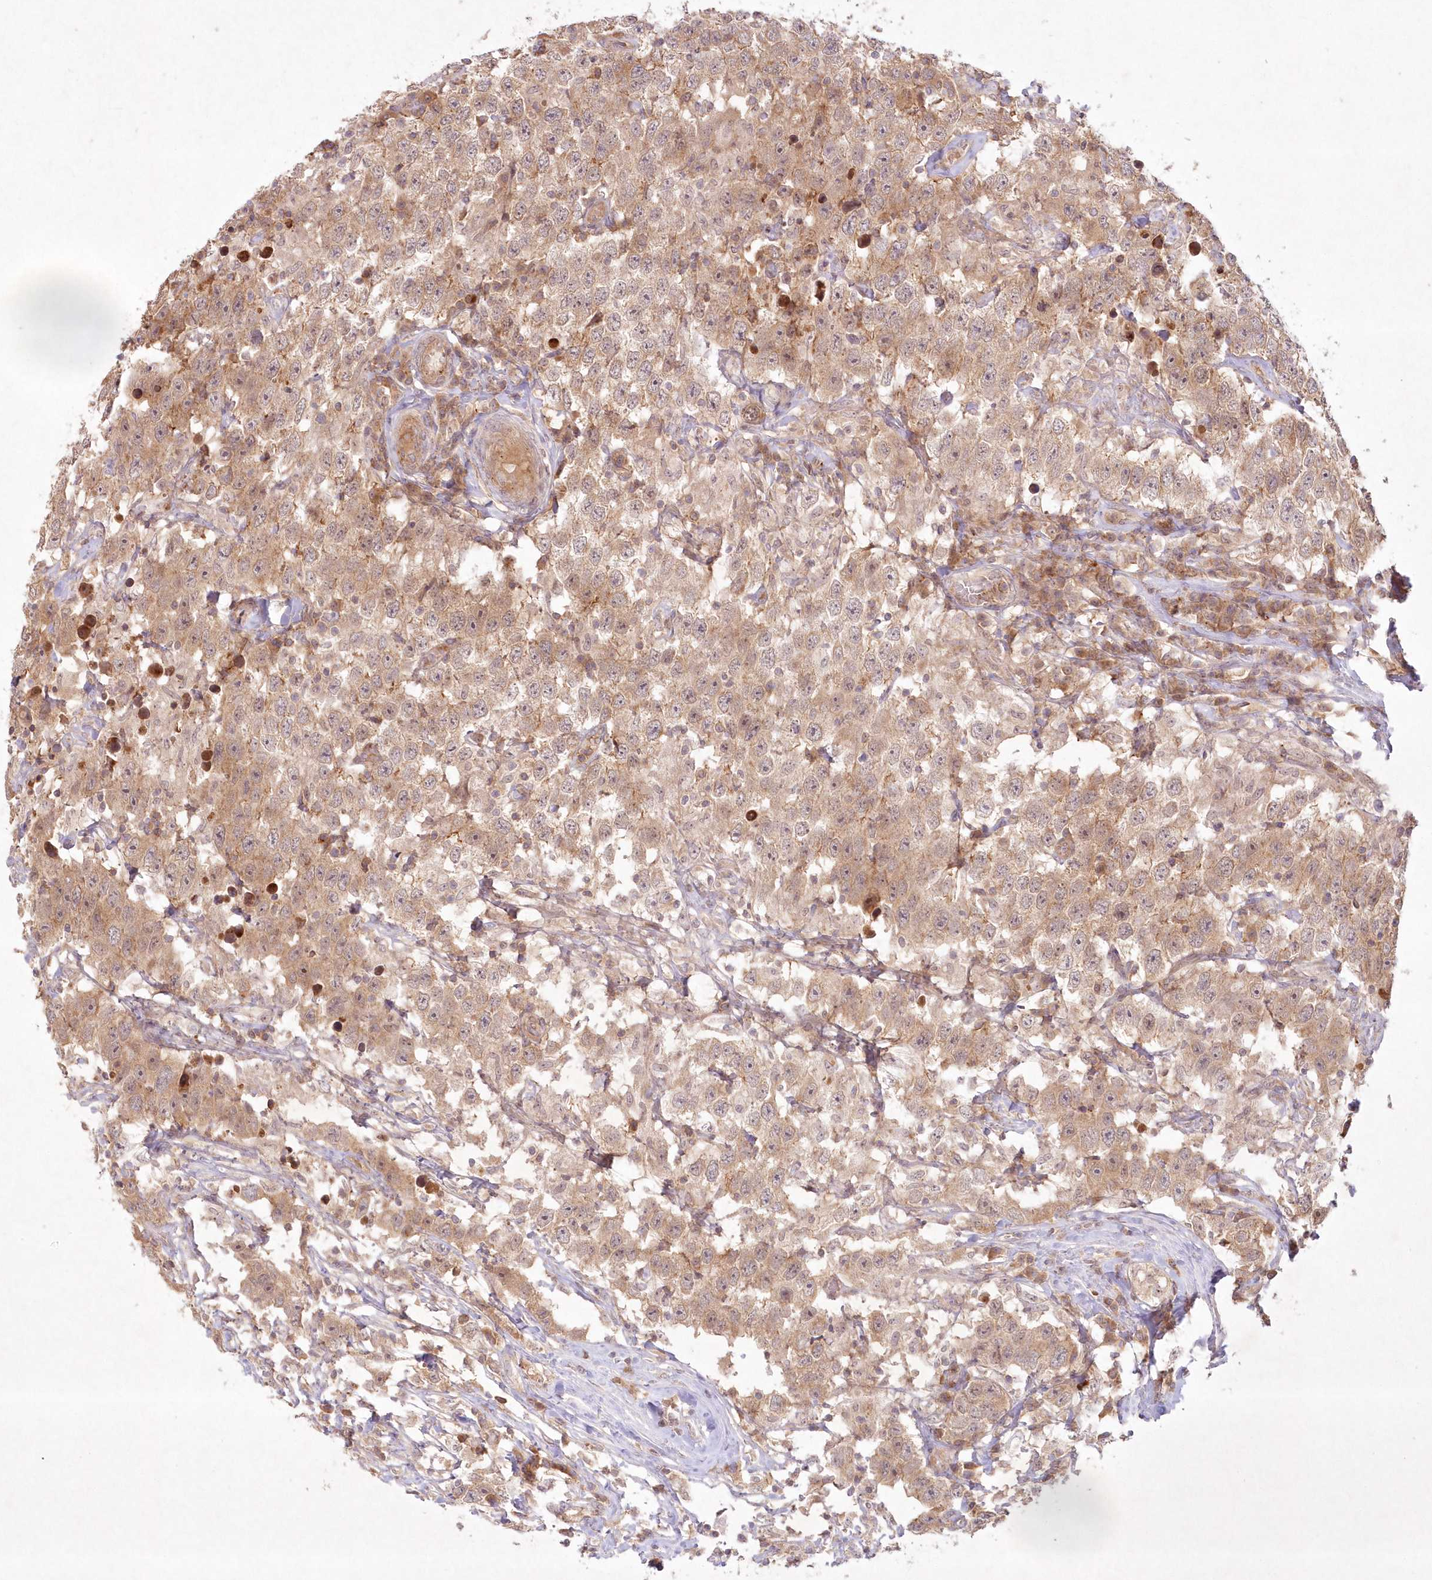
{"staining": {"intensity": "weak", "quantity": ">75%", "location": "cytoplasmic/membranous"}, "tissue": "testis cancer", "cell_type": "Tumor cells", "image_type": "cancer", "snomed": [{"axis": "morphology", "description": "Seminoma, NOS"}, {"axis": "topography", "description": "Testis"}], "caption": "Human seminoma (testis) stained with a brown dye demonstrates weak cytoplasmic/membranous positive expression in approximately >75% of tumor cells.", "gene": "TOGARAM2", "patient": {"sex": "male", "age": 41}}